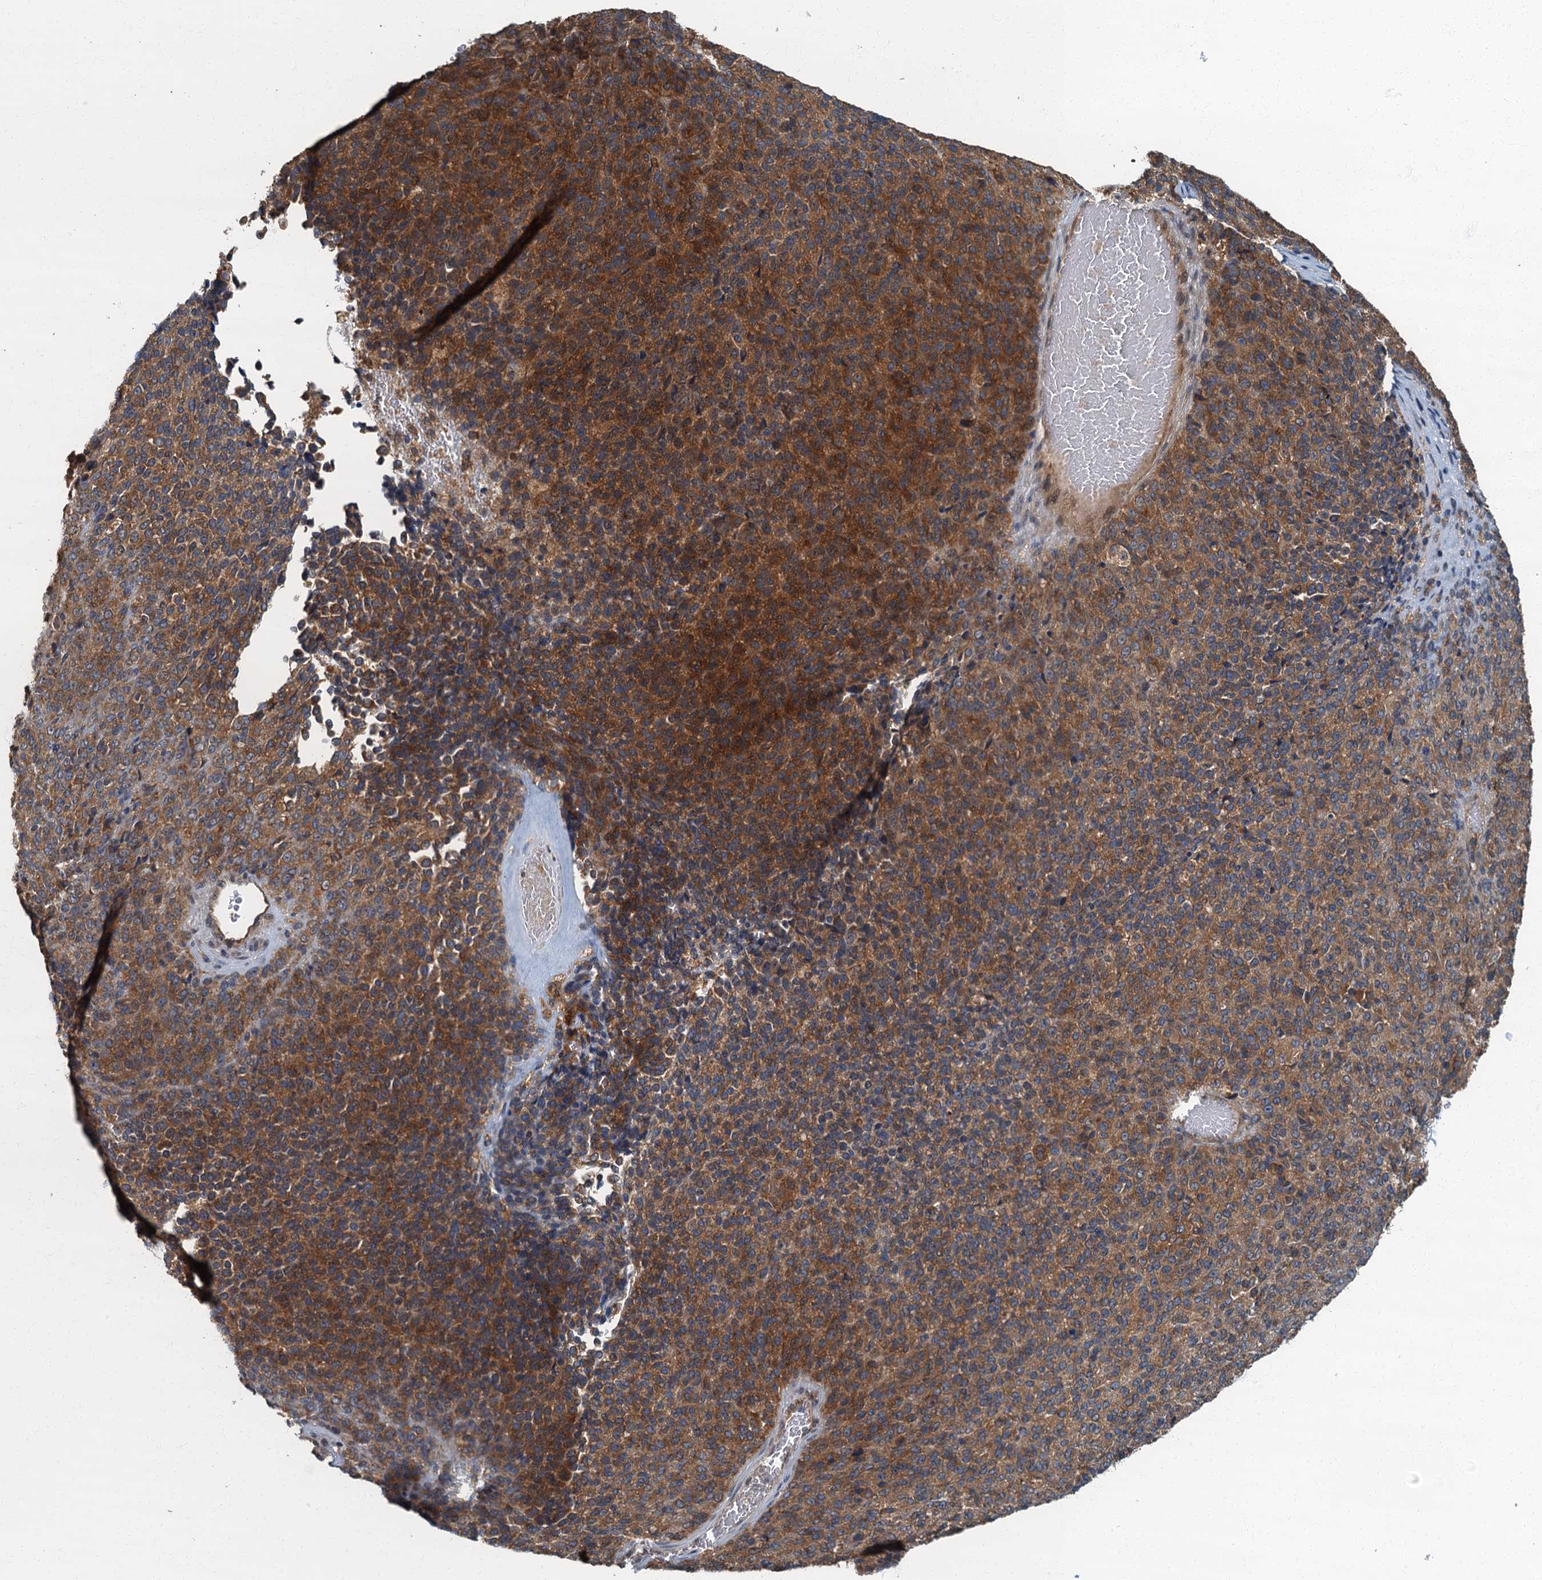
{"staining": {"intensity": "moderate", "quantity": ">75%", "location": "cytoplasmic/membranous"}, "tissue": "melanoma", "cell_type": "Tumor cells", "image_type": "cancer", "snomed": [{"axis": "morphology", "description": "Malignant melanoma, Metastatic site"}, {"axis": "topography", "description": "Brain"}], "caption": "Malignant melanoma (metastatic site) stained for a protein reveals moderate cytoplasmic/membranous positivity in tumor cells. (Stains: DAB in brown, nuclei in blue, Microscopy: brightfield microscopy at high magnification).", "gene": "TBCK", "patient": {"sex": "female", "age": 56}}